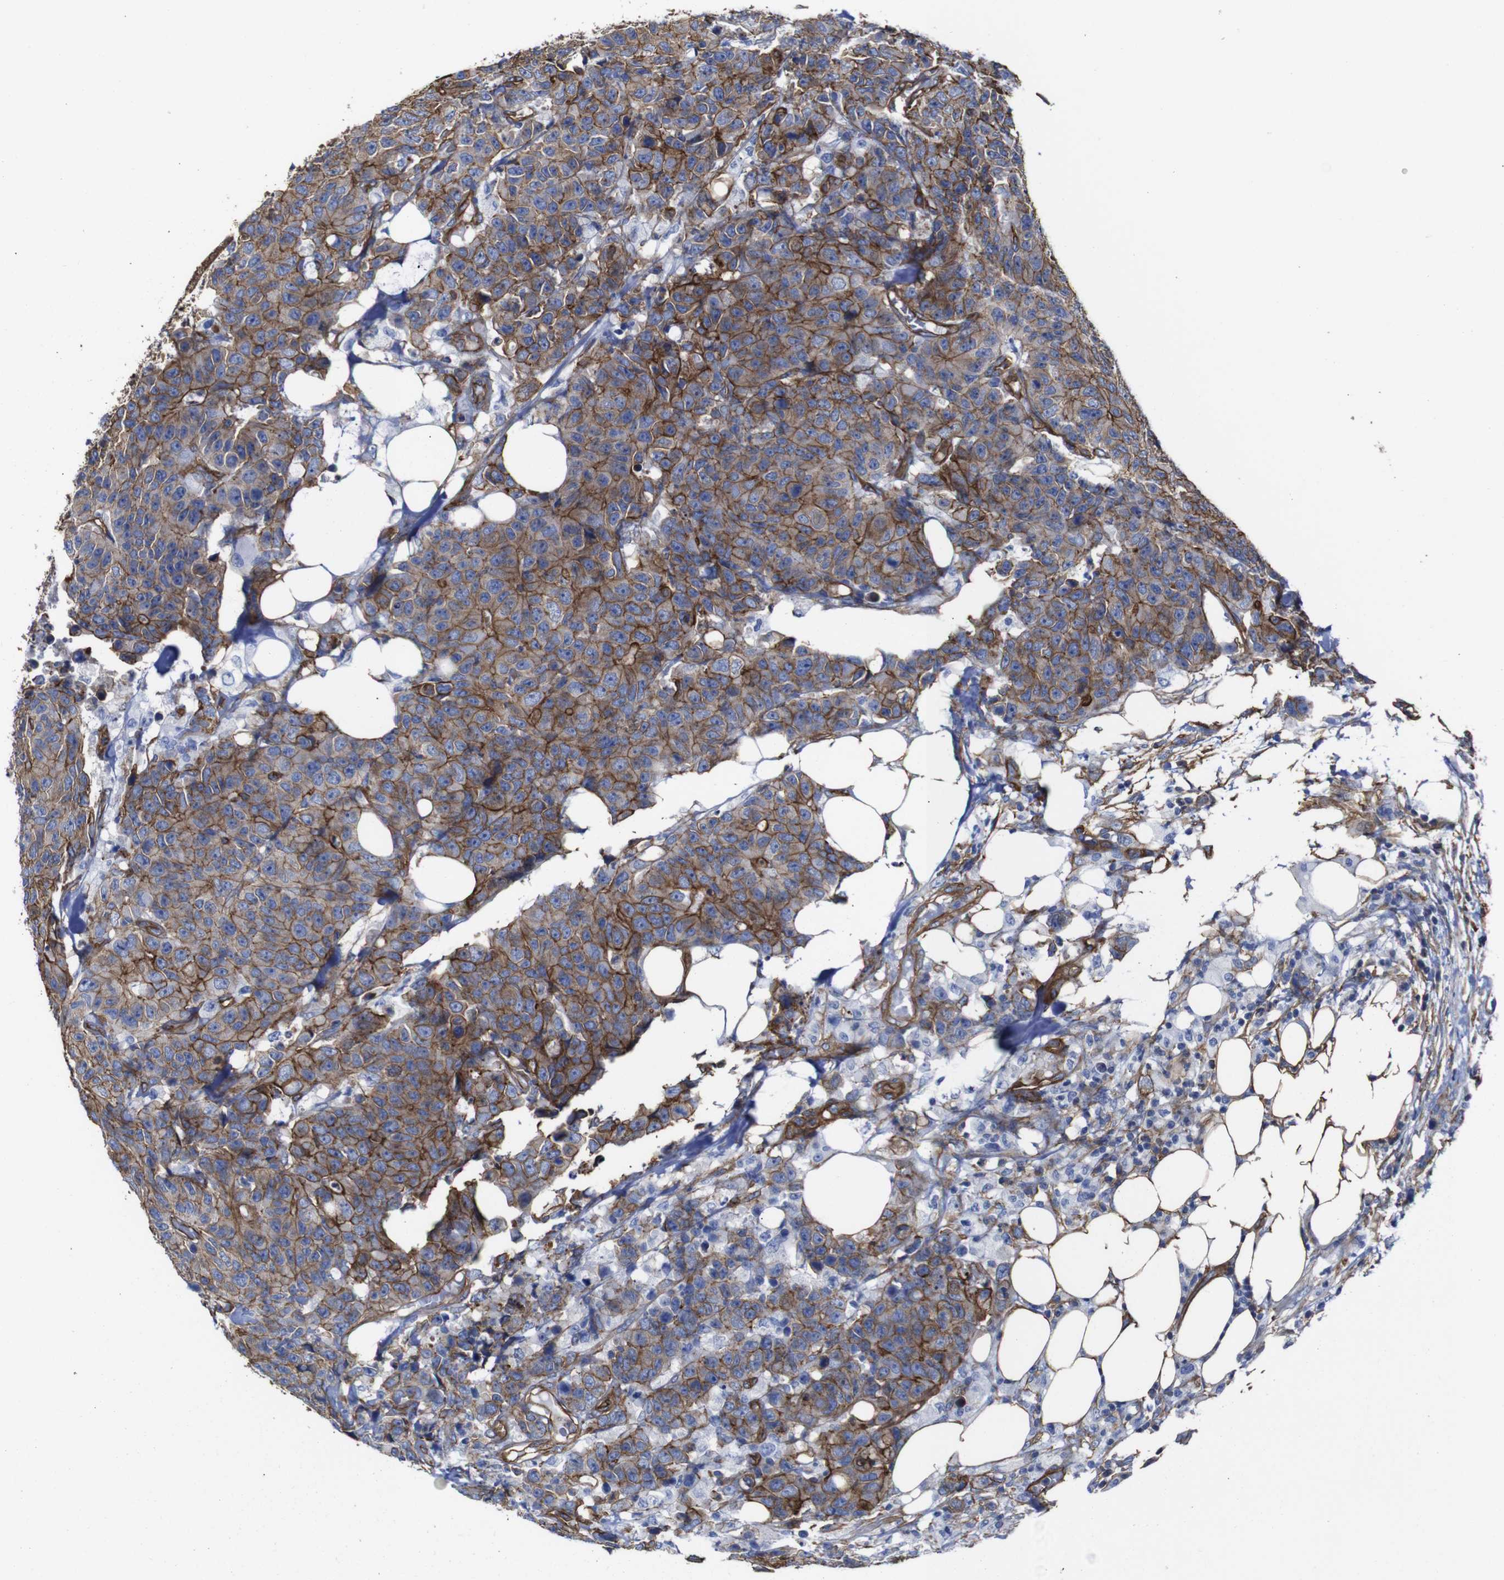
{"staining": {"intensity": "moderate", "quantity": ">75%", "location": "cytoplasmic/membranous"}, "tissue": "colorectal cancer", "cell_type": "Tumor cells", "image_type": "cancer", "snomed": [{"axis": "morphology", "description": "Adenocarcinoma, NOS"}, {"axis": "topography", "description": "Colon"}], "caption": "Immunohistochemical staining of human colorectal cancer exhibits moderate cytoplasmic/membranous protein expression in about >75% of tumor cells.", "gene": "SPTBN1", "patient": {"sex": "female", "age": 86}}